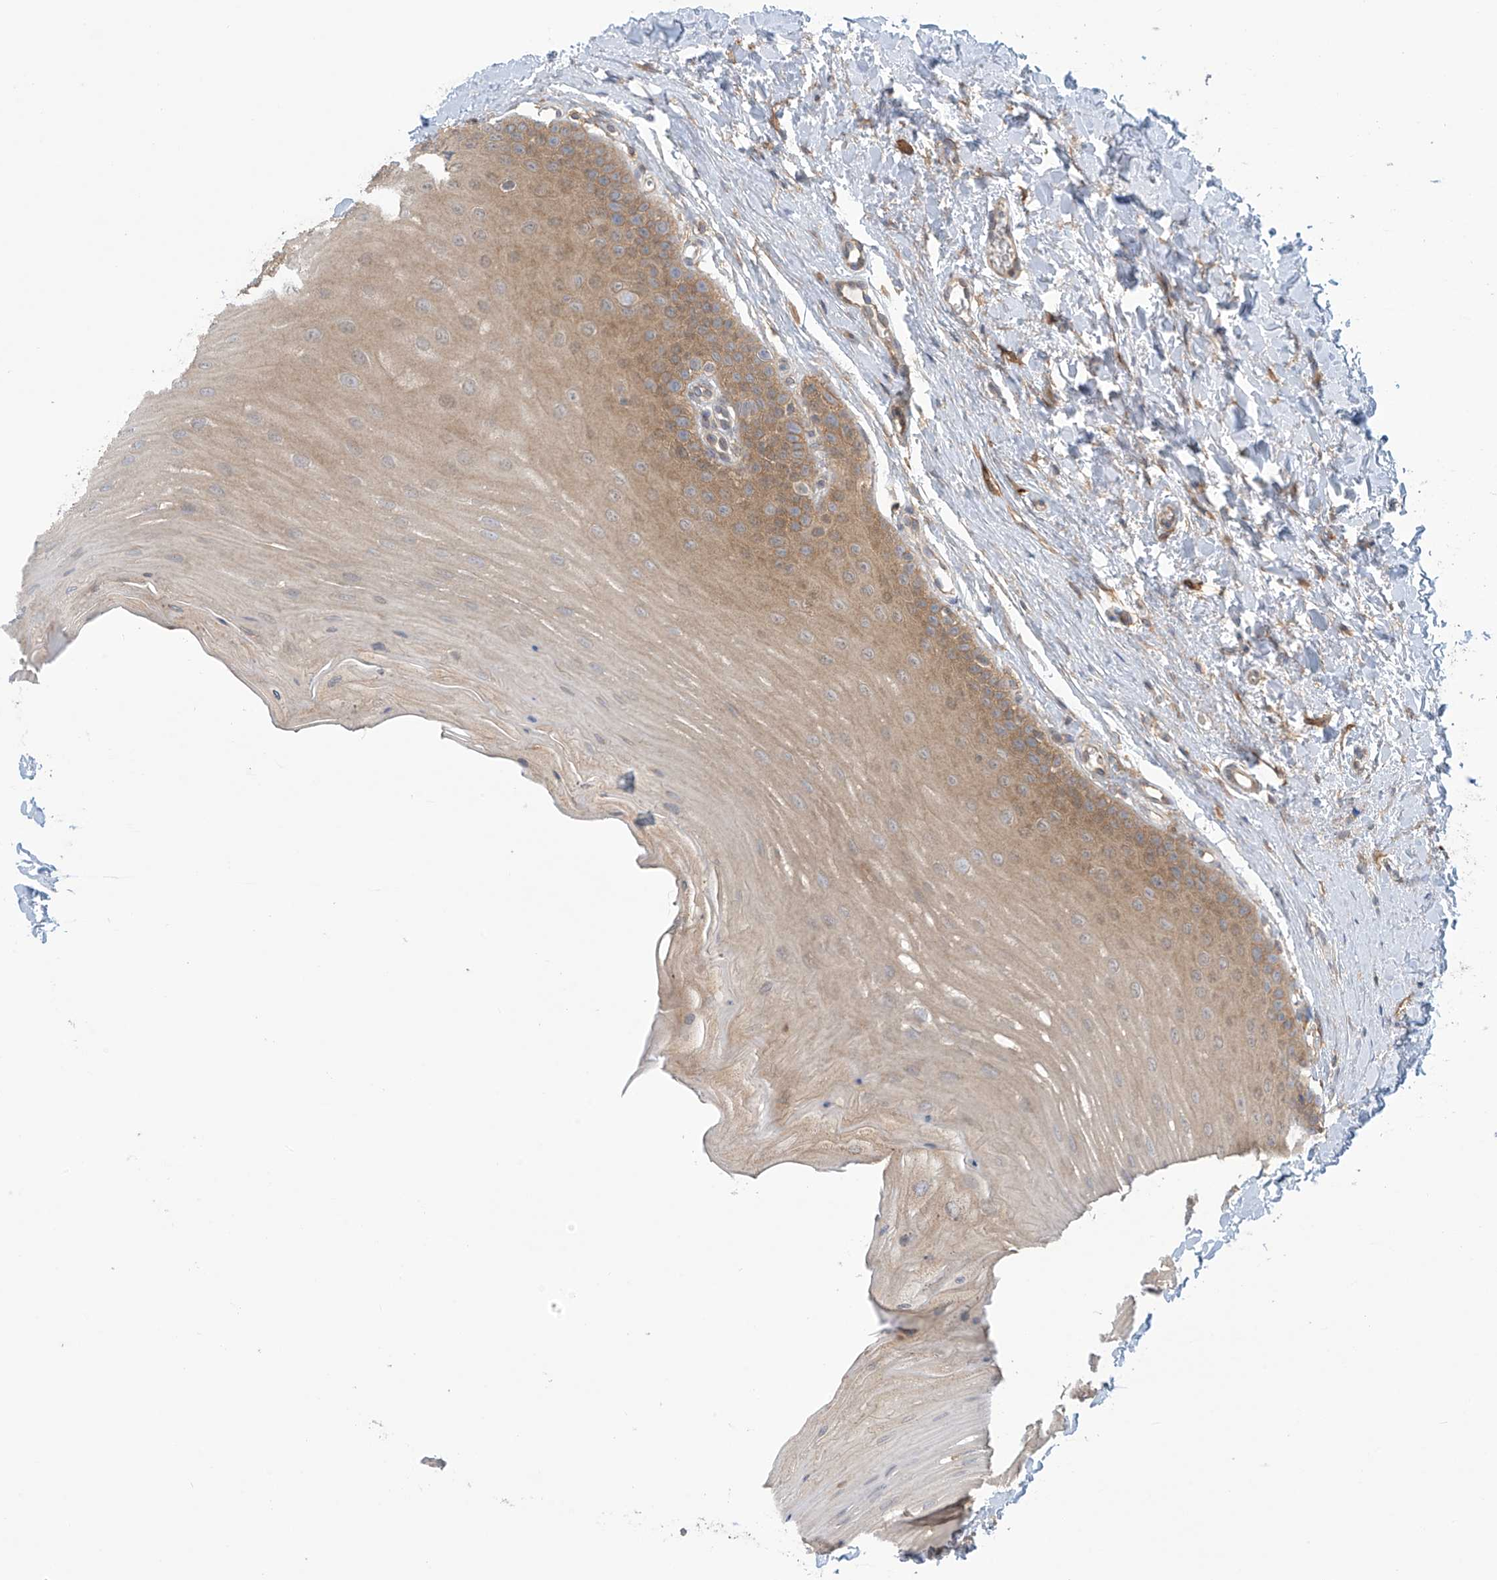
{"staining": {"intensity": "moderate", "quantity": "25%-75%", "location": "cytoplasmic/membranous"}, "tissue": "oral mucosa", "cell_type": "Squamous epithelial cells", "image_type": "normal", "snomed": [{"axis": "morphology", "description": "Normal tissue, NOS"}, {"axis": "topography", "description": "Oral tissue"}], "caption": "This image exhibits normal oral mucosa stained with immunohistochemistry to label a protein in brown. The cytoplasmic/membranous of squamous epithelial cells show moderate positivity for the protein. Nuclei are counter-stained blue.", "gene": "KIAA1522", "patient": {"sex": "female", "age": 39}}